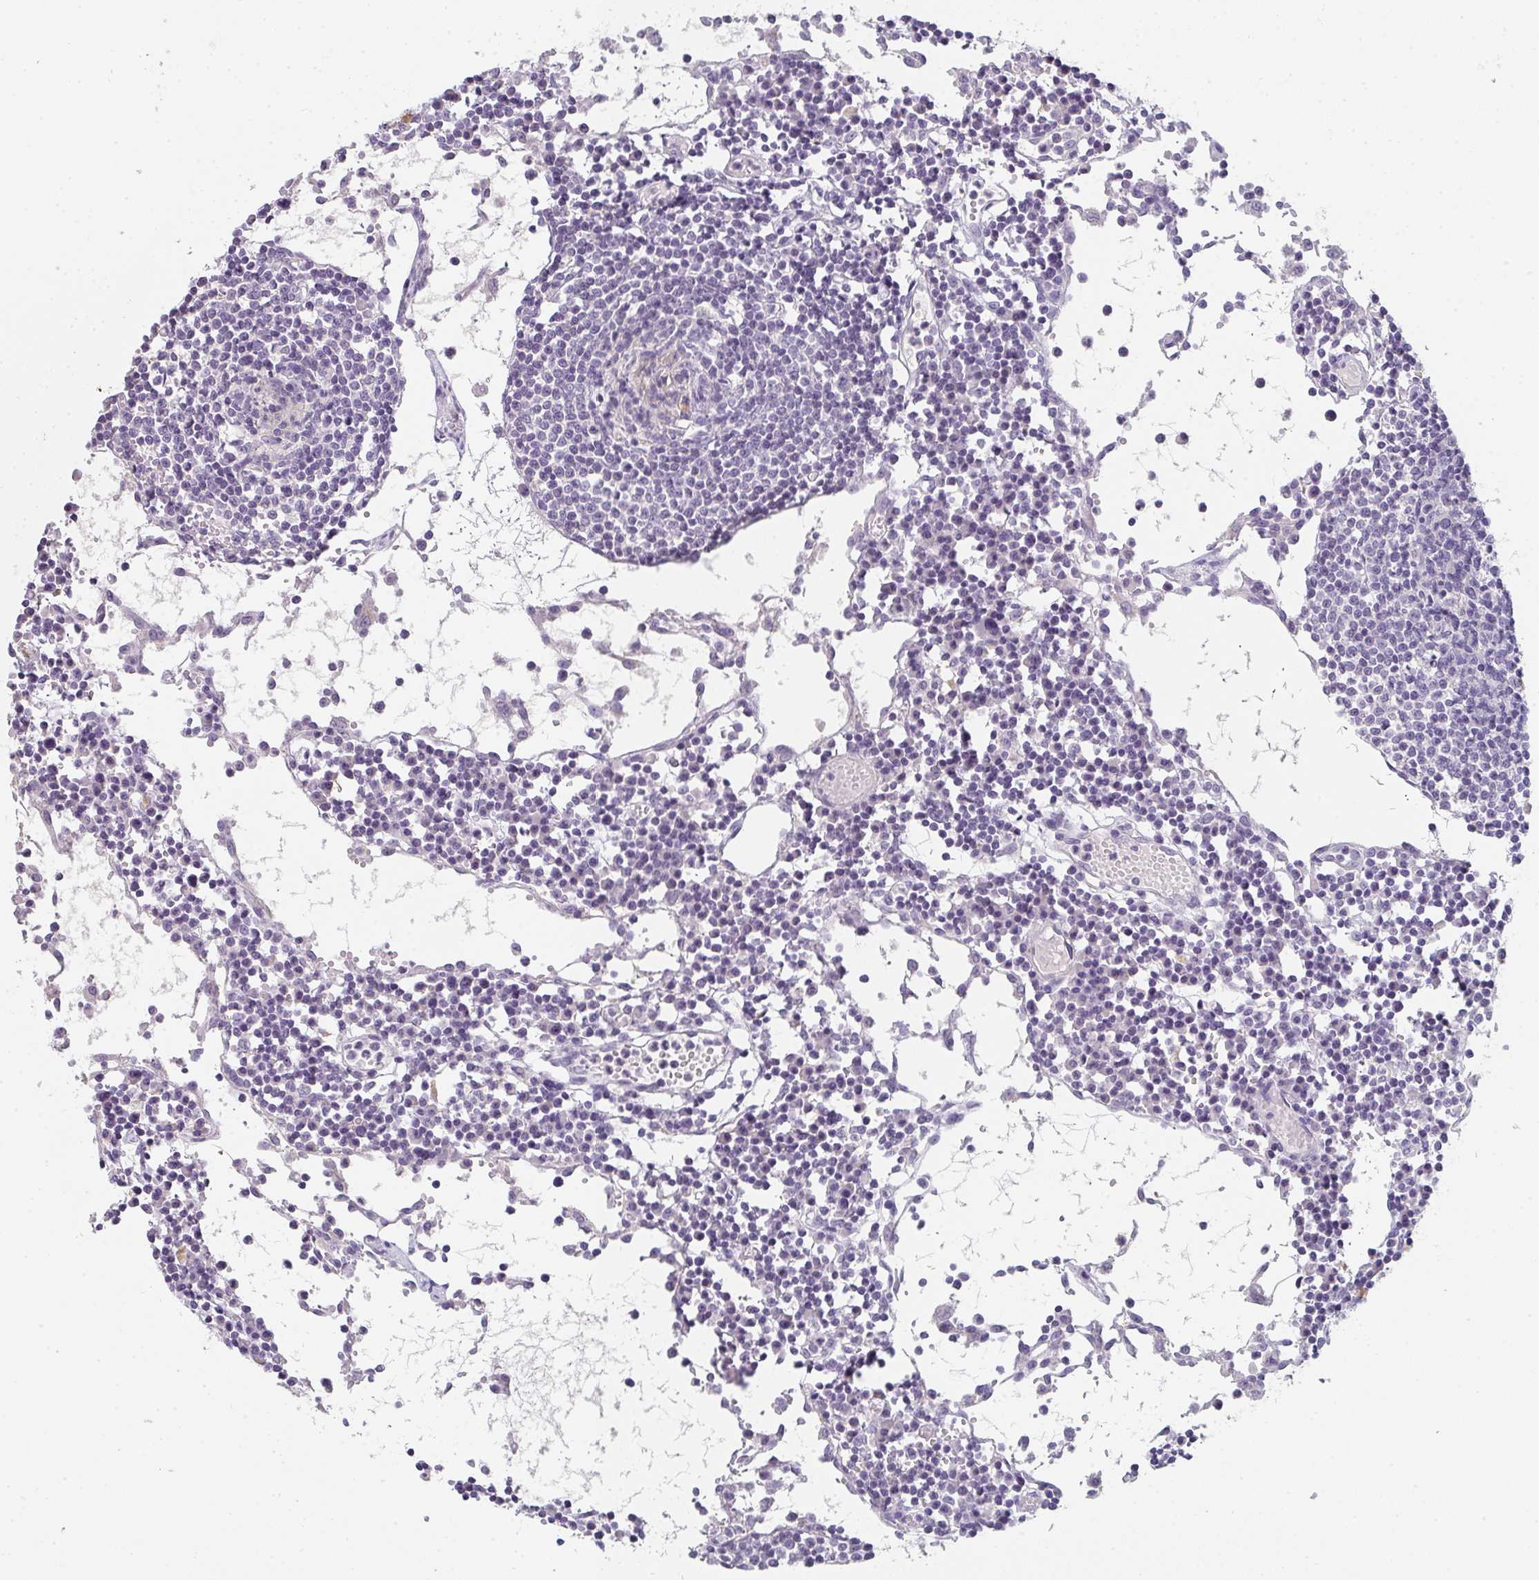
{"staining": {"intensity": "negative", "quantity": "none", "location": "none"}, "tissue": "lymph node", "cell_type": "Germinal center cells", "image_type": "normal", "snomed": [{"axis": "morphology", "description": "Normal tissue, NOS"}, {"axis": "topography", "description": "Lymph node"}], "caption": "Immunohistochemistry (IHC) of unremarkable lymph node demonstrates no staining in germinal center cells.", "gene": "C1QTNF8", "patient": {"sex": "female", "age": 78}}